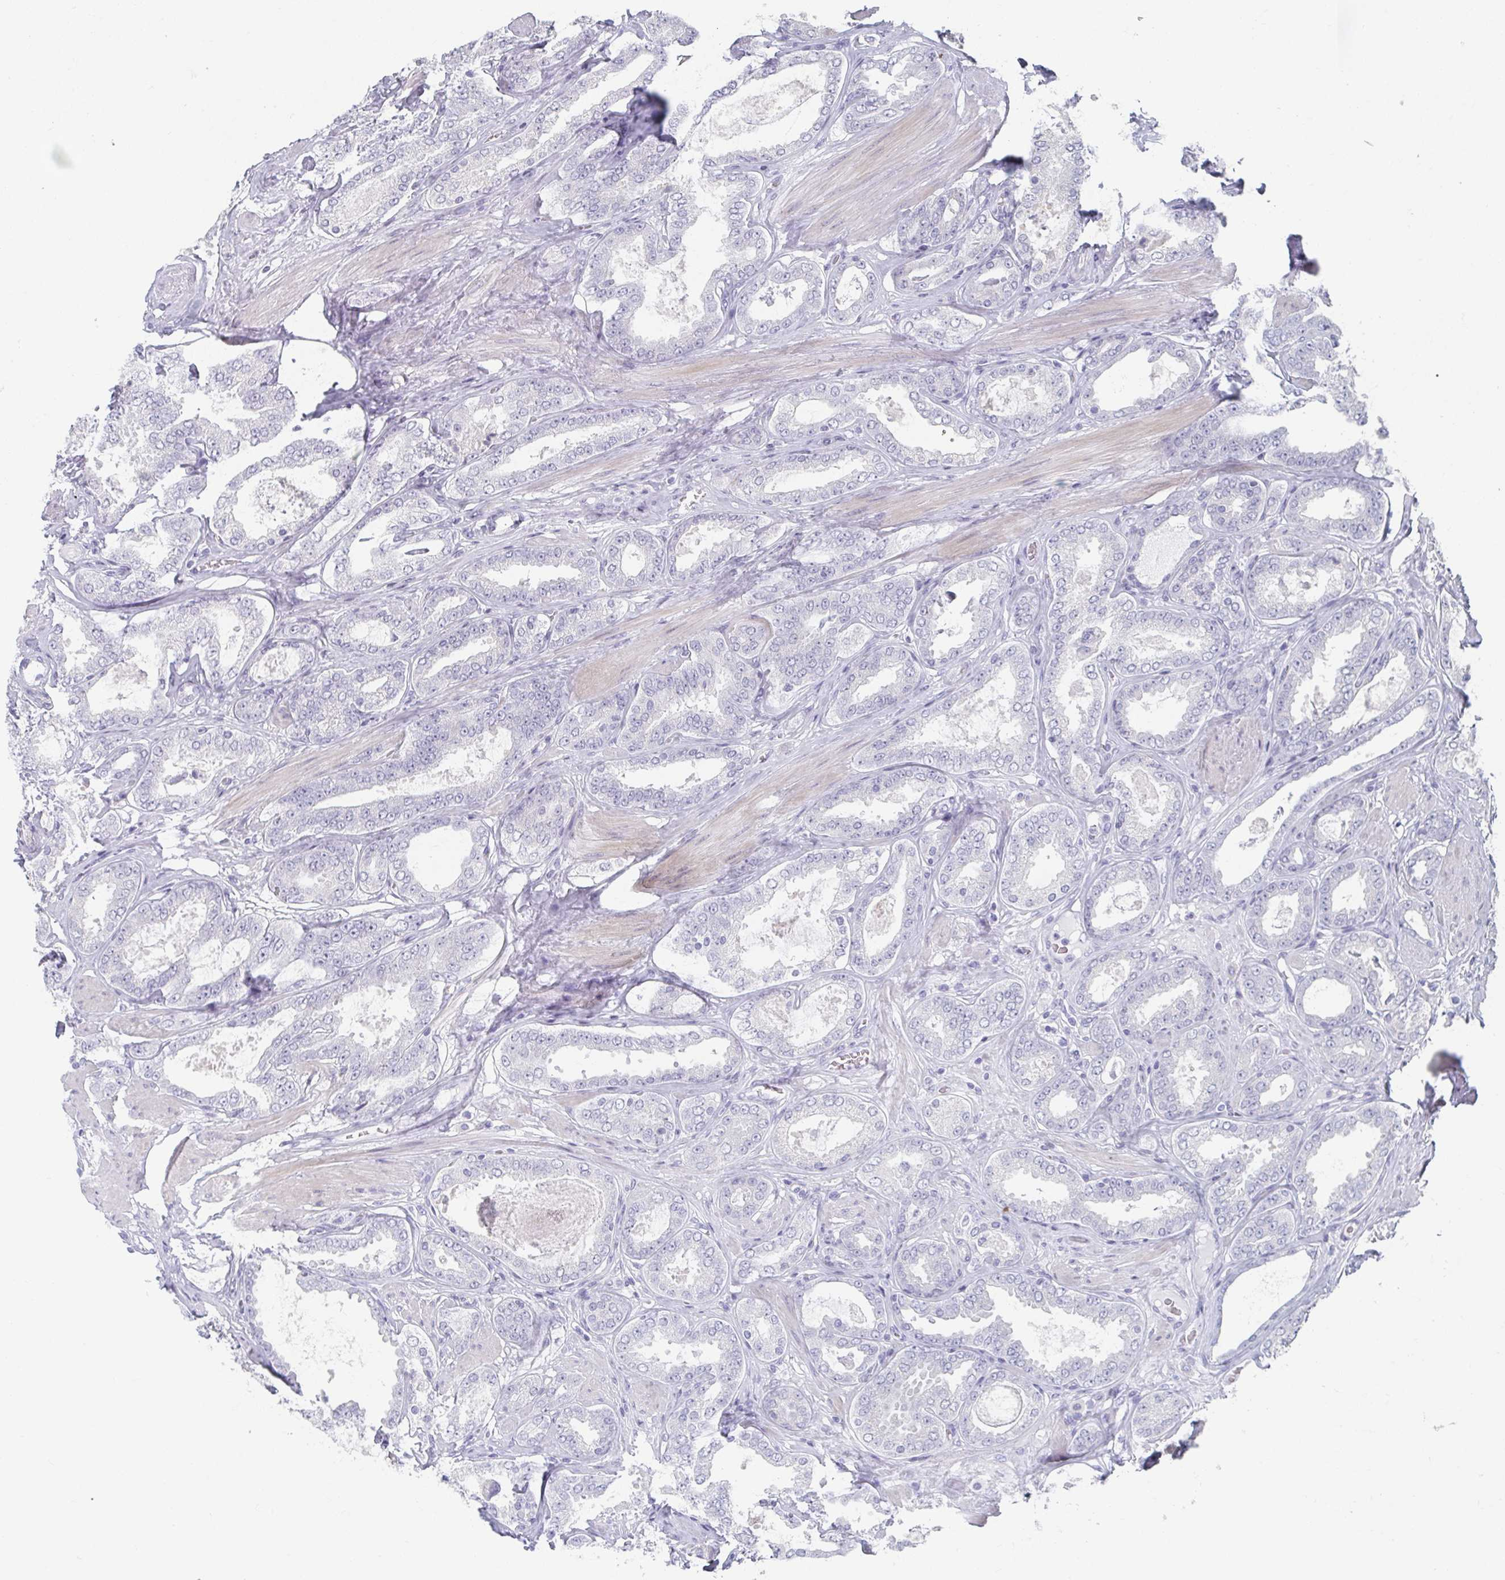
{"staining": {"intensity": "negative", "quantity": "none", "location": "none"}, "tissue": "prostate cancer", "cell_type": "Tumor cells", "image_type": "cancer", "snomed": [{"axis": "morphology", "description": "Adenocarcinoma, High grade"}, {"axis": "topography", "description": "Prostate"}], "caption": "Tumor cells show no significant expression in prostate cancer.", "gene": "CAMKV", "patient": {"sex": "male", "age": 63}}